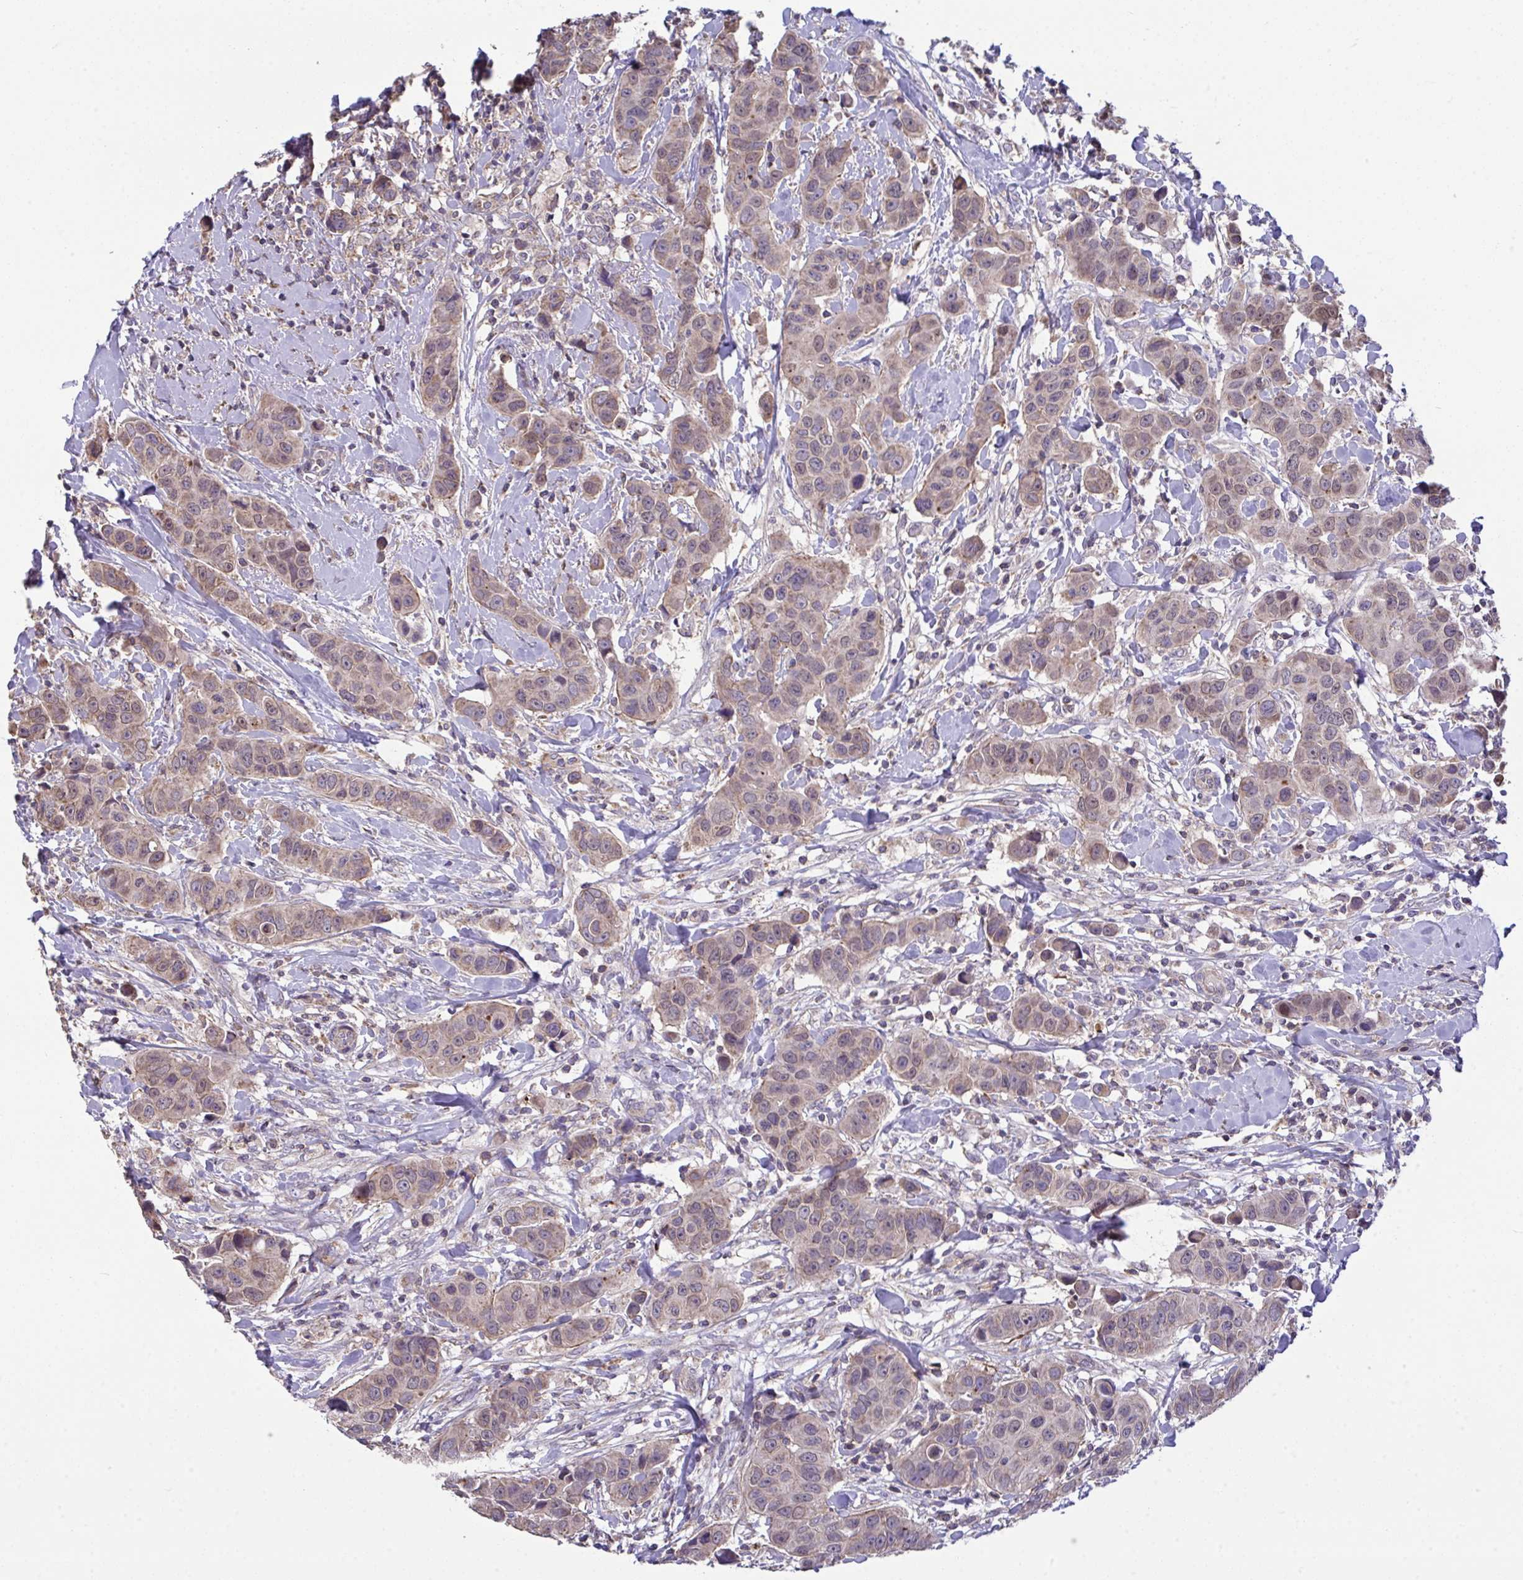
{"staining": {"intensity": "weak", "quantity": "25%-75%", "location": "cytoplasmic/membranous"}, "tissue": "breast cancer", "cell_type": "Tumor cells", "image_type": "cancer", "snomed": [{"axis": "morphology", "description": "Duct carcinoma"}, {"axis": "topography", "description": "Breast"}], "caption": "Human breast invasive ductal carcinoma stained for a protein (brown) demonstrates weak cytoplasmic/membranous positive positivity in about 25%-75% of tumor cells.", "gene": "PPM1H", "patient": {"sex": "female", "age": 24}}